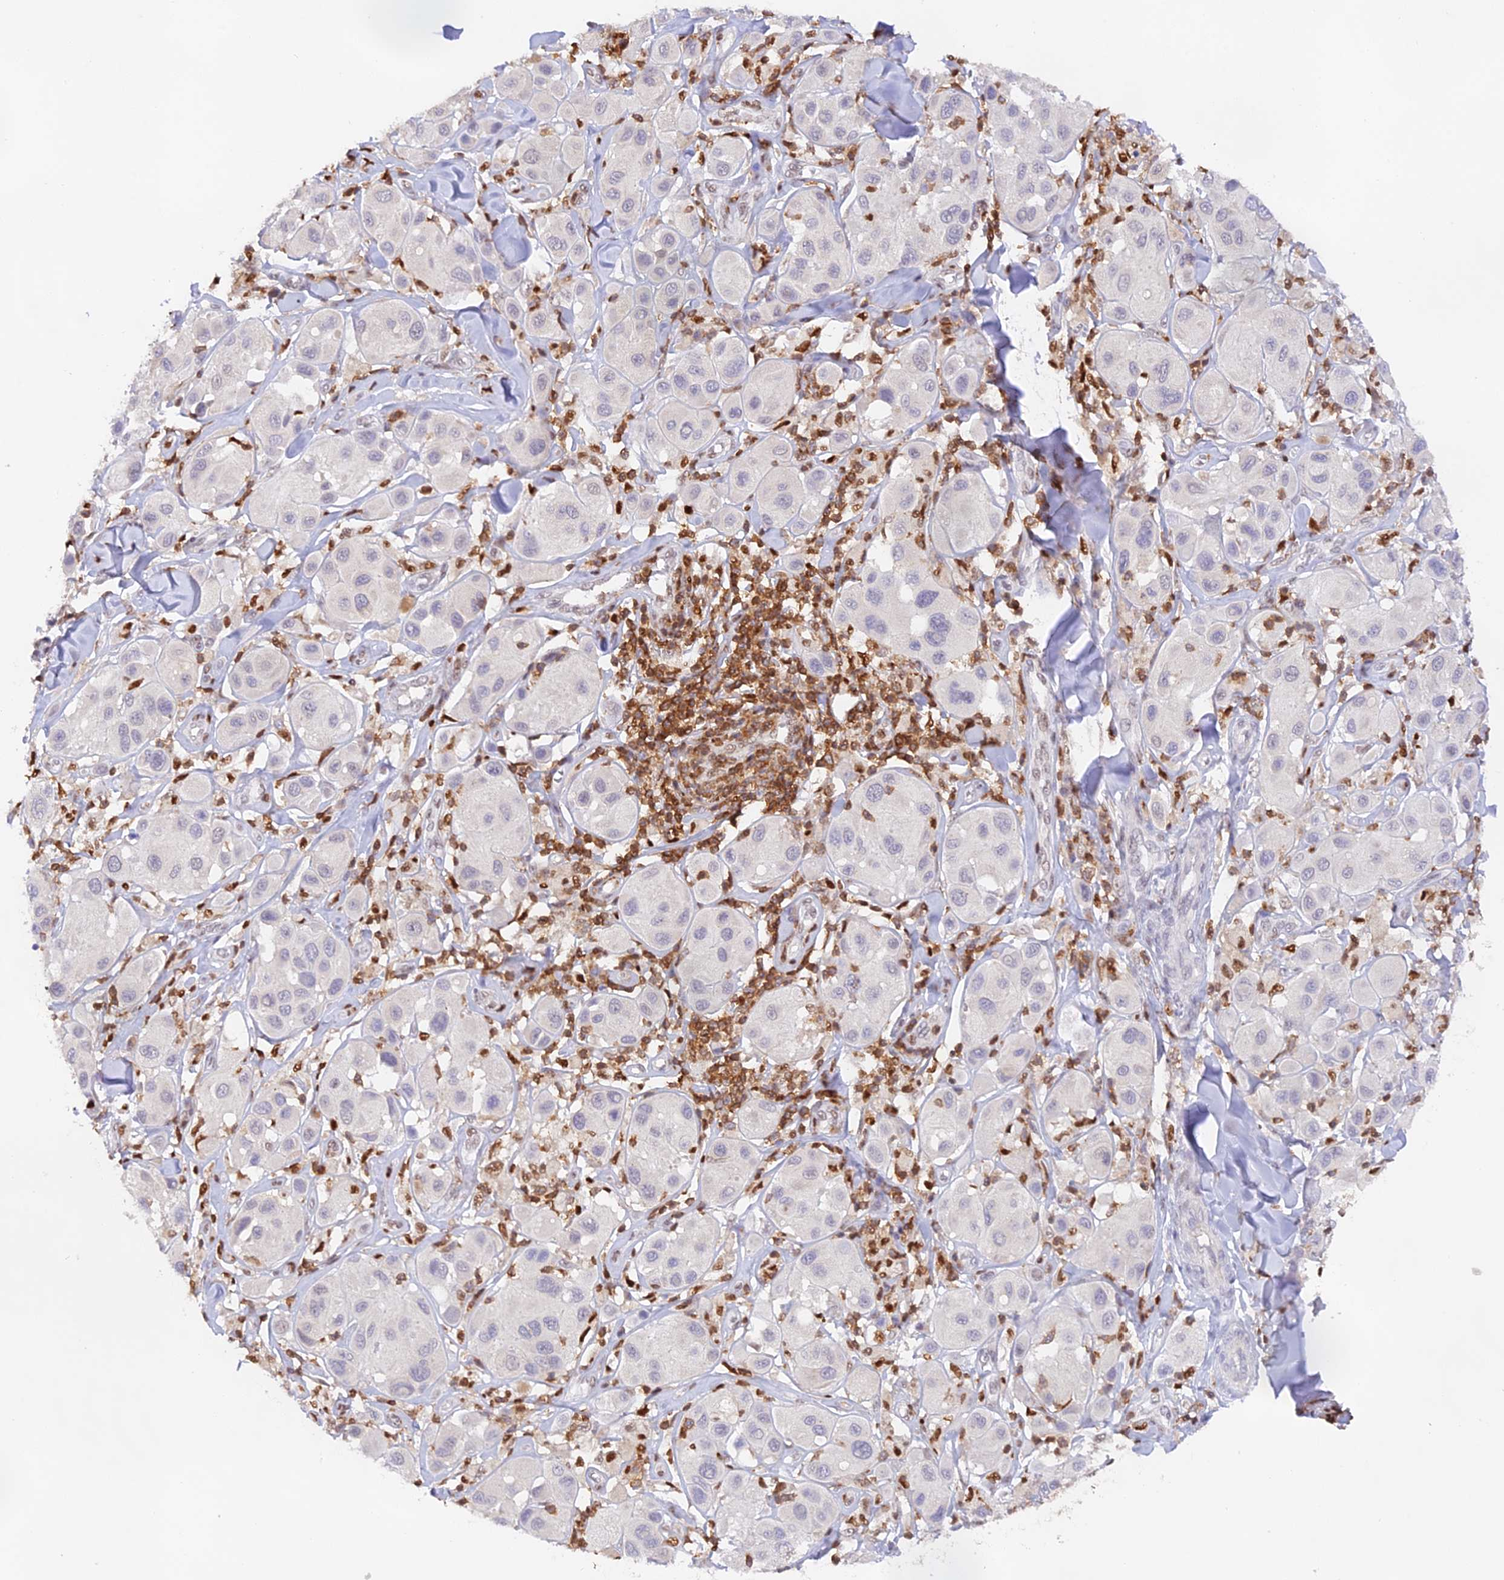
{"staining": {"intensity": "negative", "quantity": "none", "location": "none"}, "tissue": "melanoma", "cell_type": "Tumor cells", "image_type": "cancer", "snomed": [{"axis": "morphology", "description": "Malignant melanoma, Metastatic site"}, {"axis": "topography", "description": "Skin"}], "caption": "Photomicrograph shows no significant protein positivity in tumor cells of malignant melanoma (metastatic site).", "gene": "DENND1C", "patient": {"sex": "male", "age": 41}}